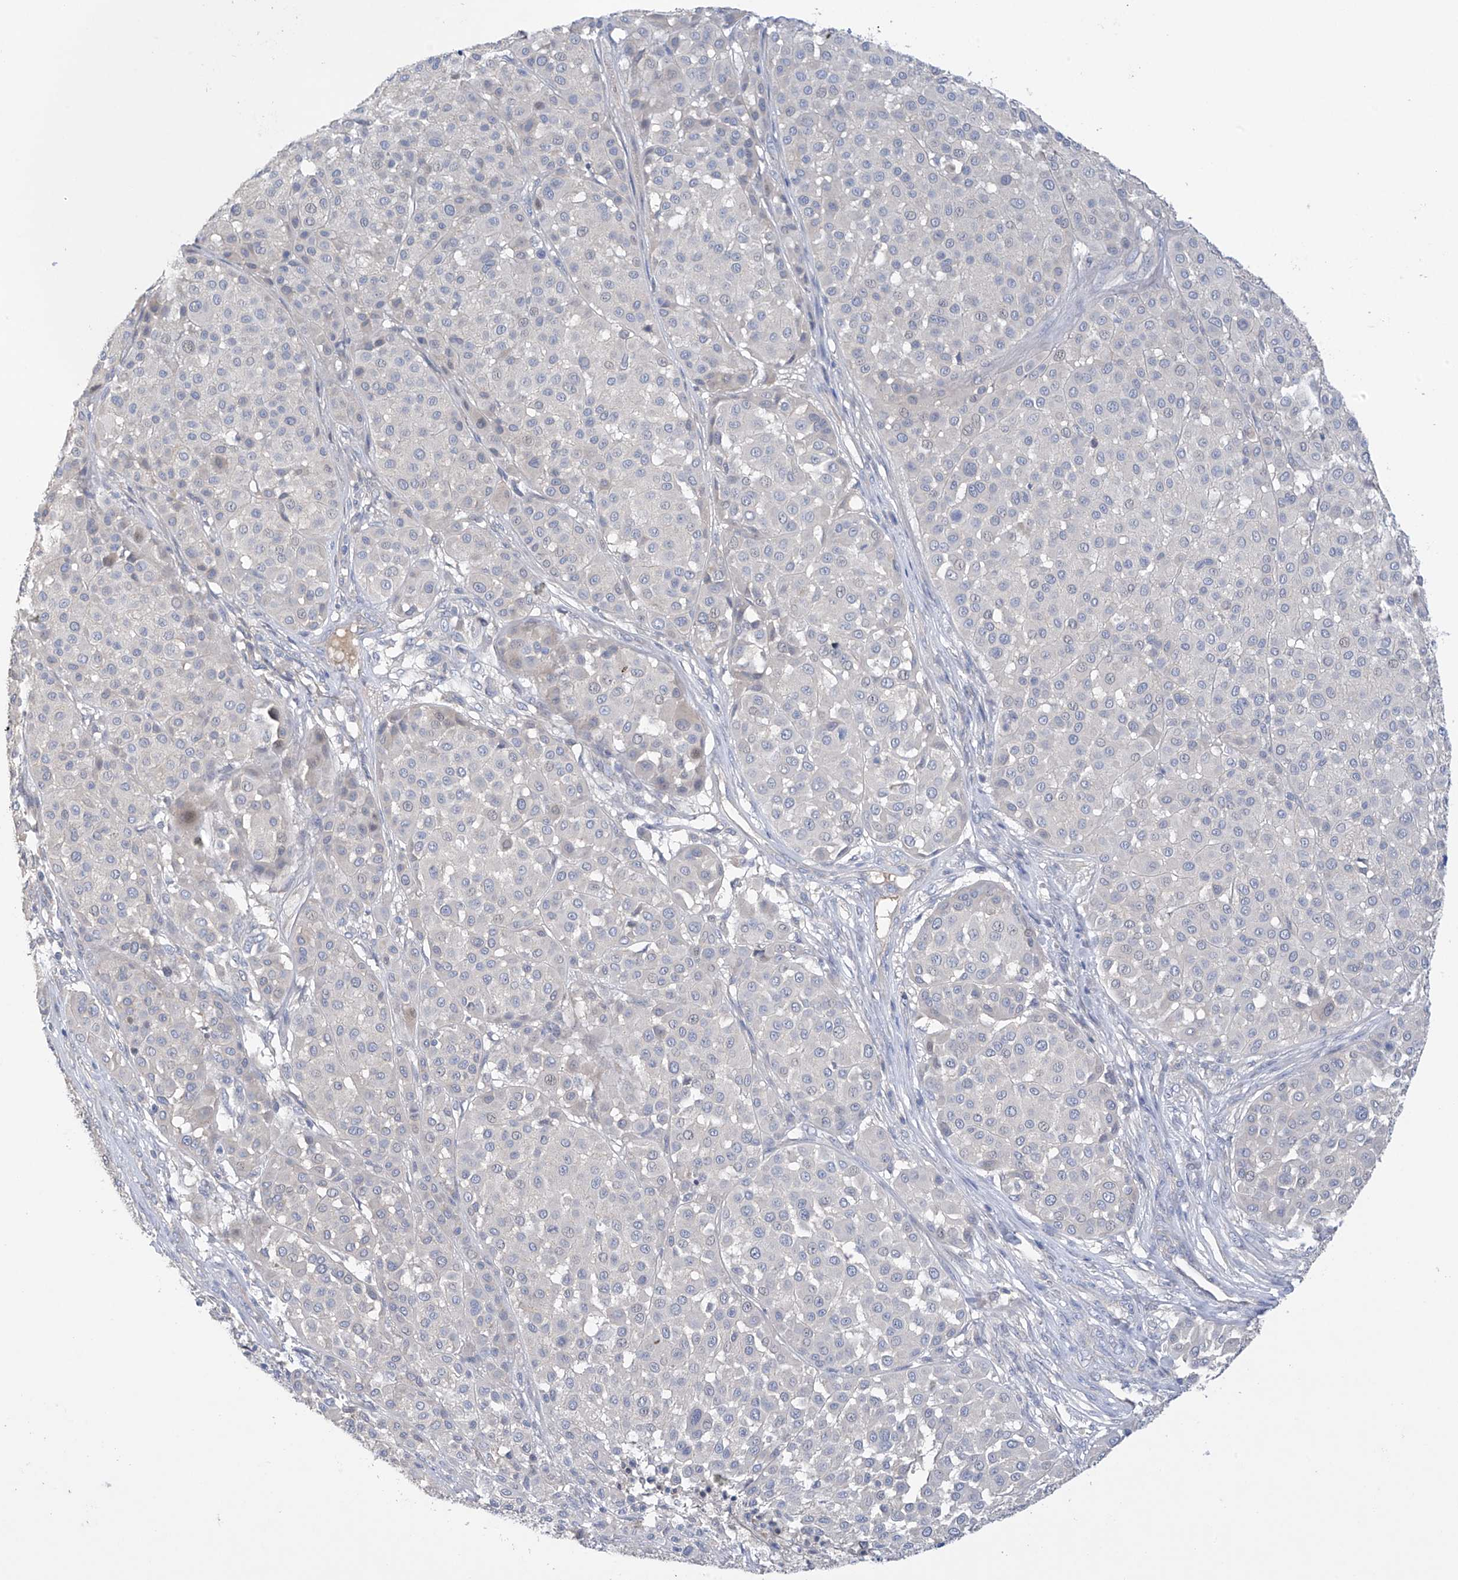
{"staining": {"intensity": "negative", "quantity": "none", "location": "none"}, "tissue": "melanoma", "cell_type": "Tumor cells", "image_type": "cancer", "snomed": [{"axis": "morphology", "description": "Malignant melanoma, Metastatic site"}, {"axis": "topography", "description": "Soft tissue"}], "caption": "The histopathology image shows no significant positivity in tumor cells of melanoma.", "gene": "PRSS12", "patient": {"sex": "male", "age": 41}}